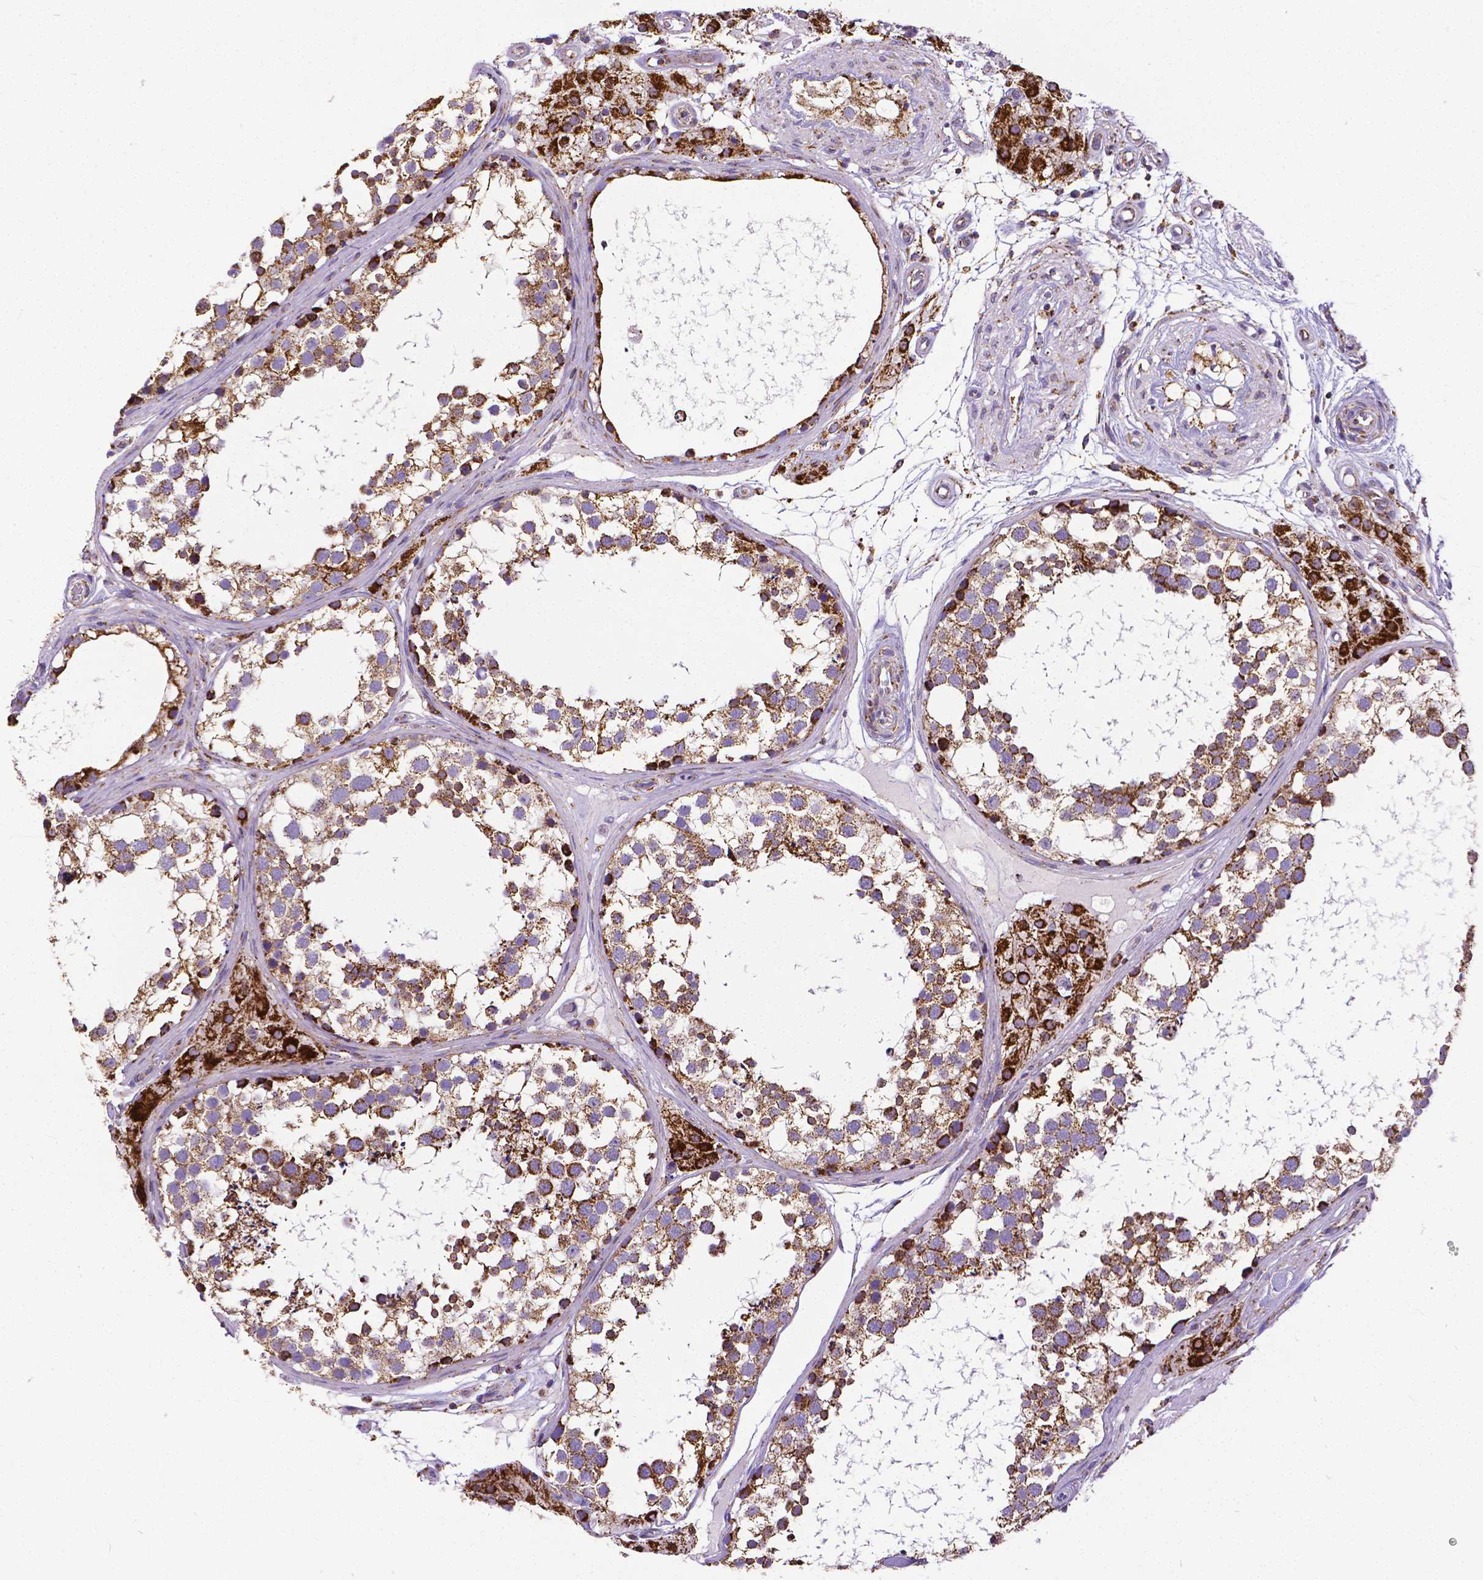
{"staining": {"intensity": "strong", "quantity": ">75%", "location": "cytoplasmic/membranous"}, "tissue": "testis", "cell_type": "Cells in seminiferous ducts", "image_type": "normal", "snomed": [{"axis": "morphology", "description": "Normal tissue, NOS"}, {"axis": "morphology", "description": "Seminoma, NOS"}, {"axis": "topography", "description": "Testis"}], "caption": "Protein staining reveals strong cytoplasmic/membranous positivity in approximately >75% of cells in seminiferous ducts in benign testis. (Brightfield microscopy of DAB IHC at high magnification).", "gene": "MACC1", "patient": {"sex": "male", "age": 65}}